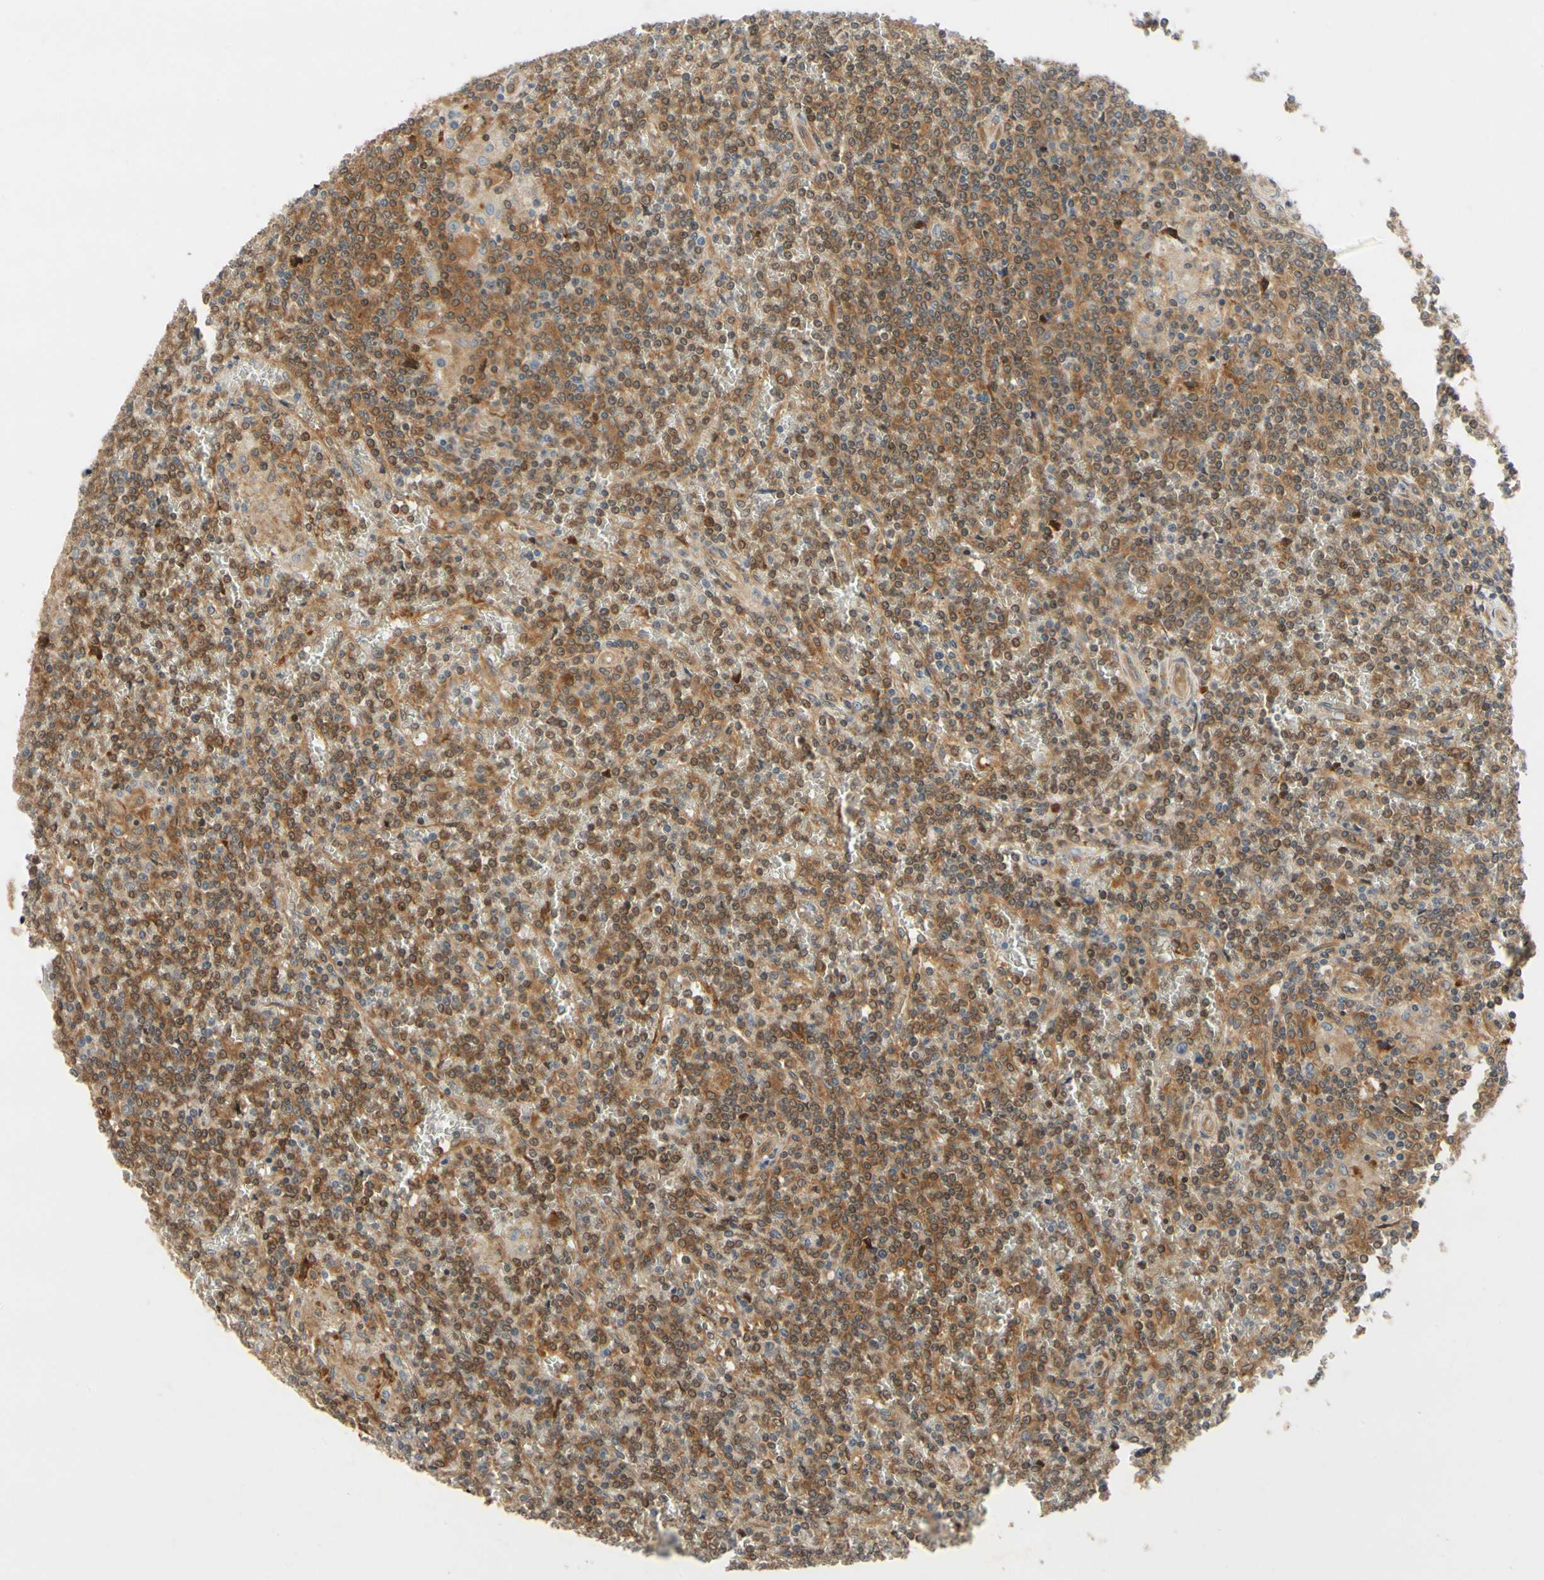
{"staining": {"intensity": "moderate", "quantity": ">75%", "location": "cytoplasmic/membranous"}, "tissue": "lymphoma", "cell_type": "Tumor cells", "image_type": "cancer", "snomed": [{"axis": "morphology", "description": "Malignant lymphoma, non-Hodgkin's type, Low grade"}, {"axis": "topography", "description": "Spleen"}], "caption": "The immunohistochemical stain highlights moderate cytoplasmic/membranous positivity in tumor cells of malignant lymphoma, non-Hodgkin's type (low-grade) tissue.", "gene": "TDRP", "patient": {"sex": "female", "age": 19}}